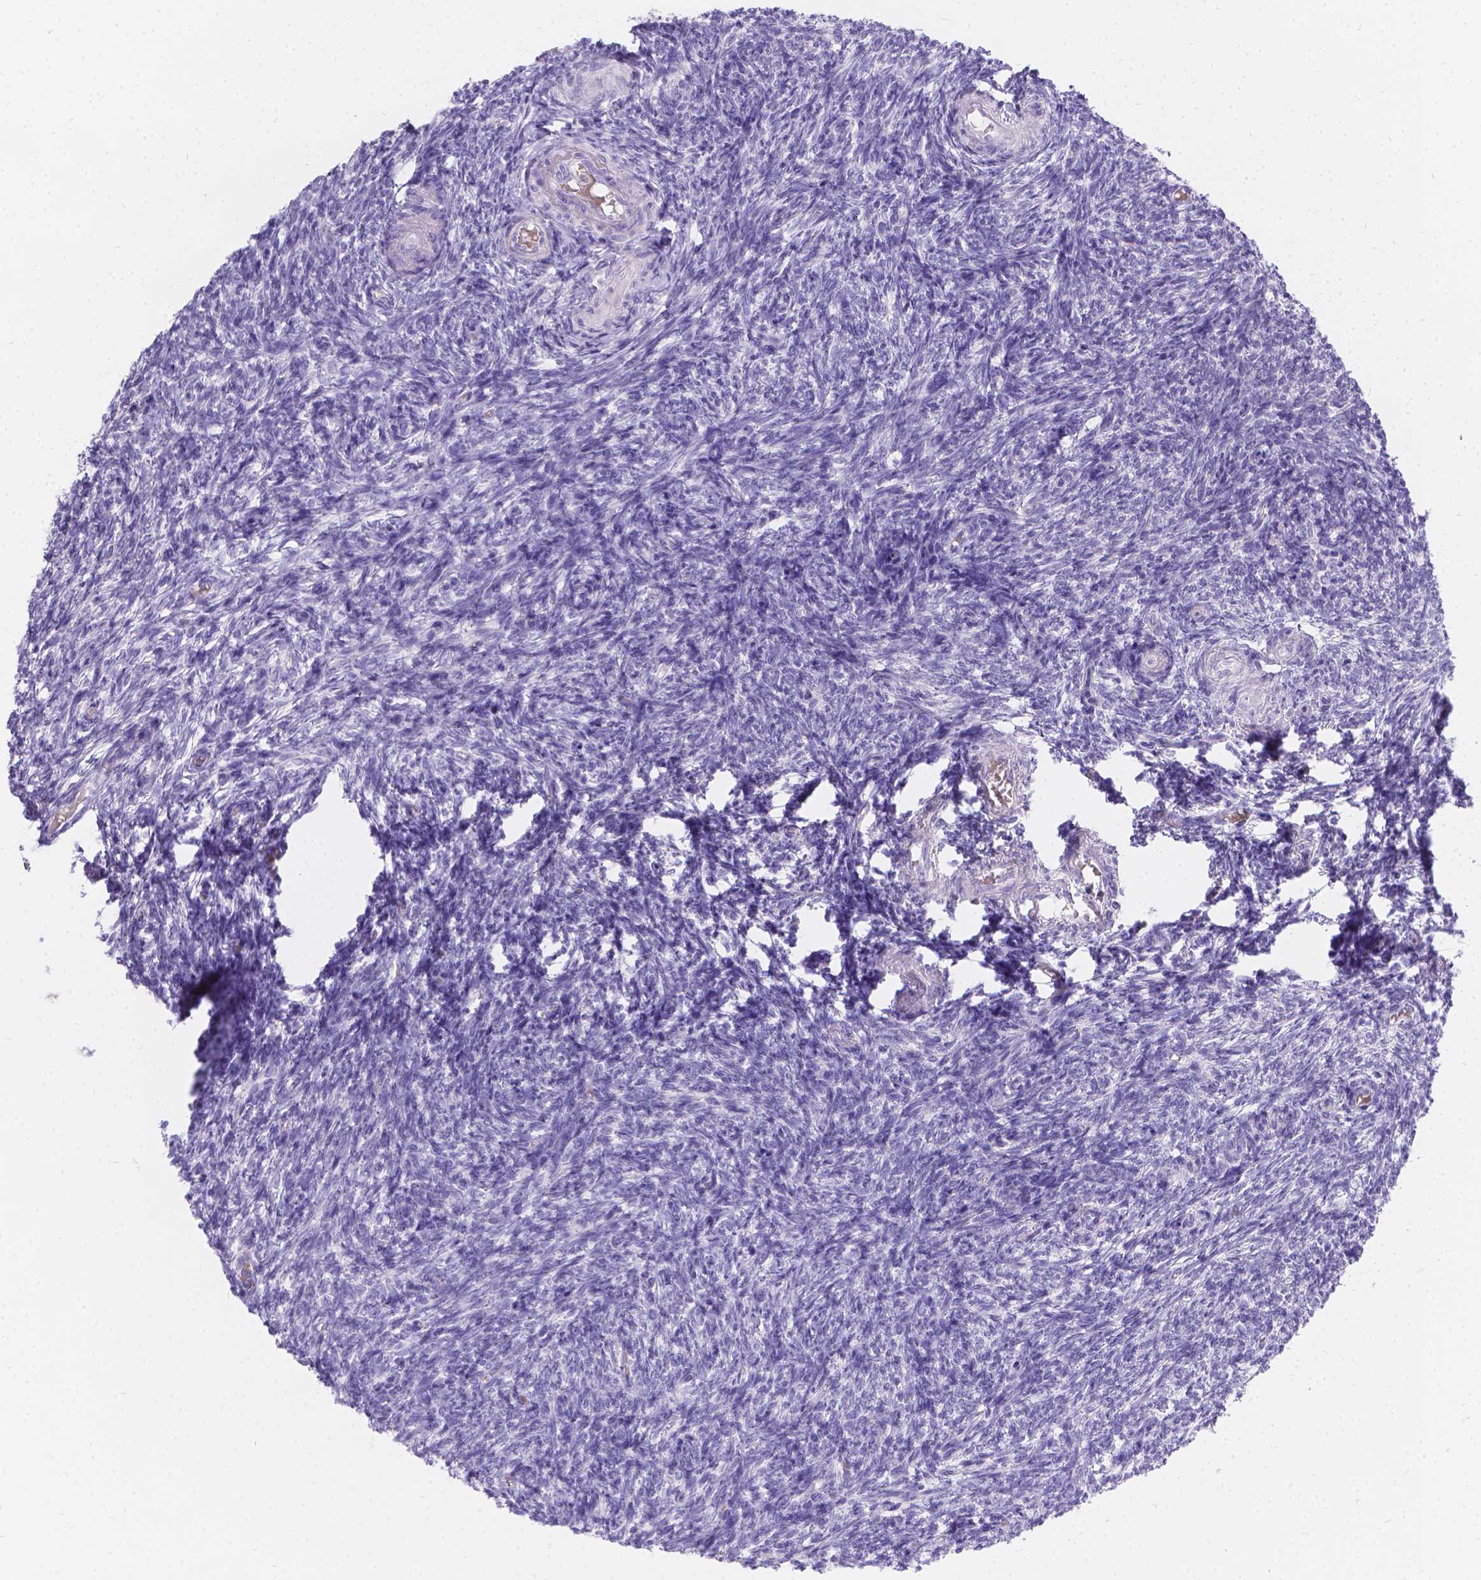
{"staining": {"intensity": "negative", "quantity": "none", "location": "none"}, "tissue": "ovary", "cell_type": "Follicle cells", "image_type": "normal", "snomed": [{"axis": "morphology", "description": "Normal tissue, NOS"}, {"axis": "topography", "description": "Ovary"}], "caption": "High power microscopy photomicrograph of an immunohistochemistry (IHC) photomicrograph of benign ovary, revealing no significant staining in follicle cells. (Stains: DAB (3,3'-diaminobenzidine) immunohistochemistry with hematoxylin counter stain, Microscopy: brightfield microscopy at high magnification).", "gene": "GNRHR", "patient": {"sex": "female", "age": 39}}